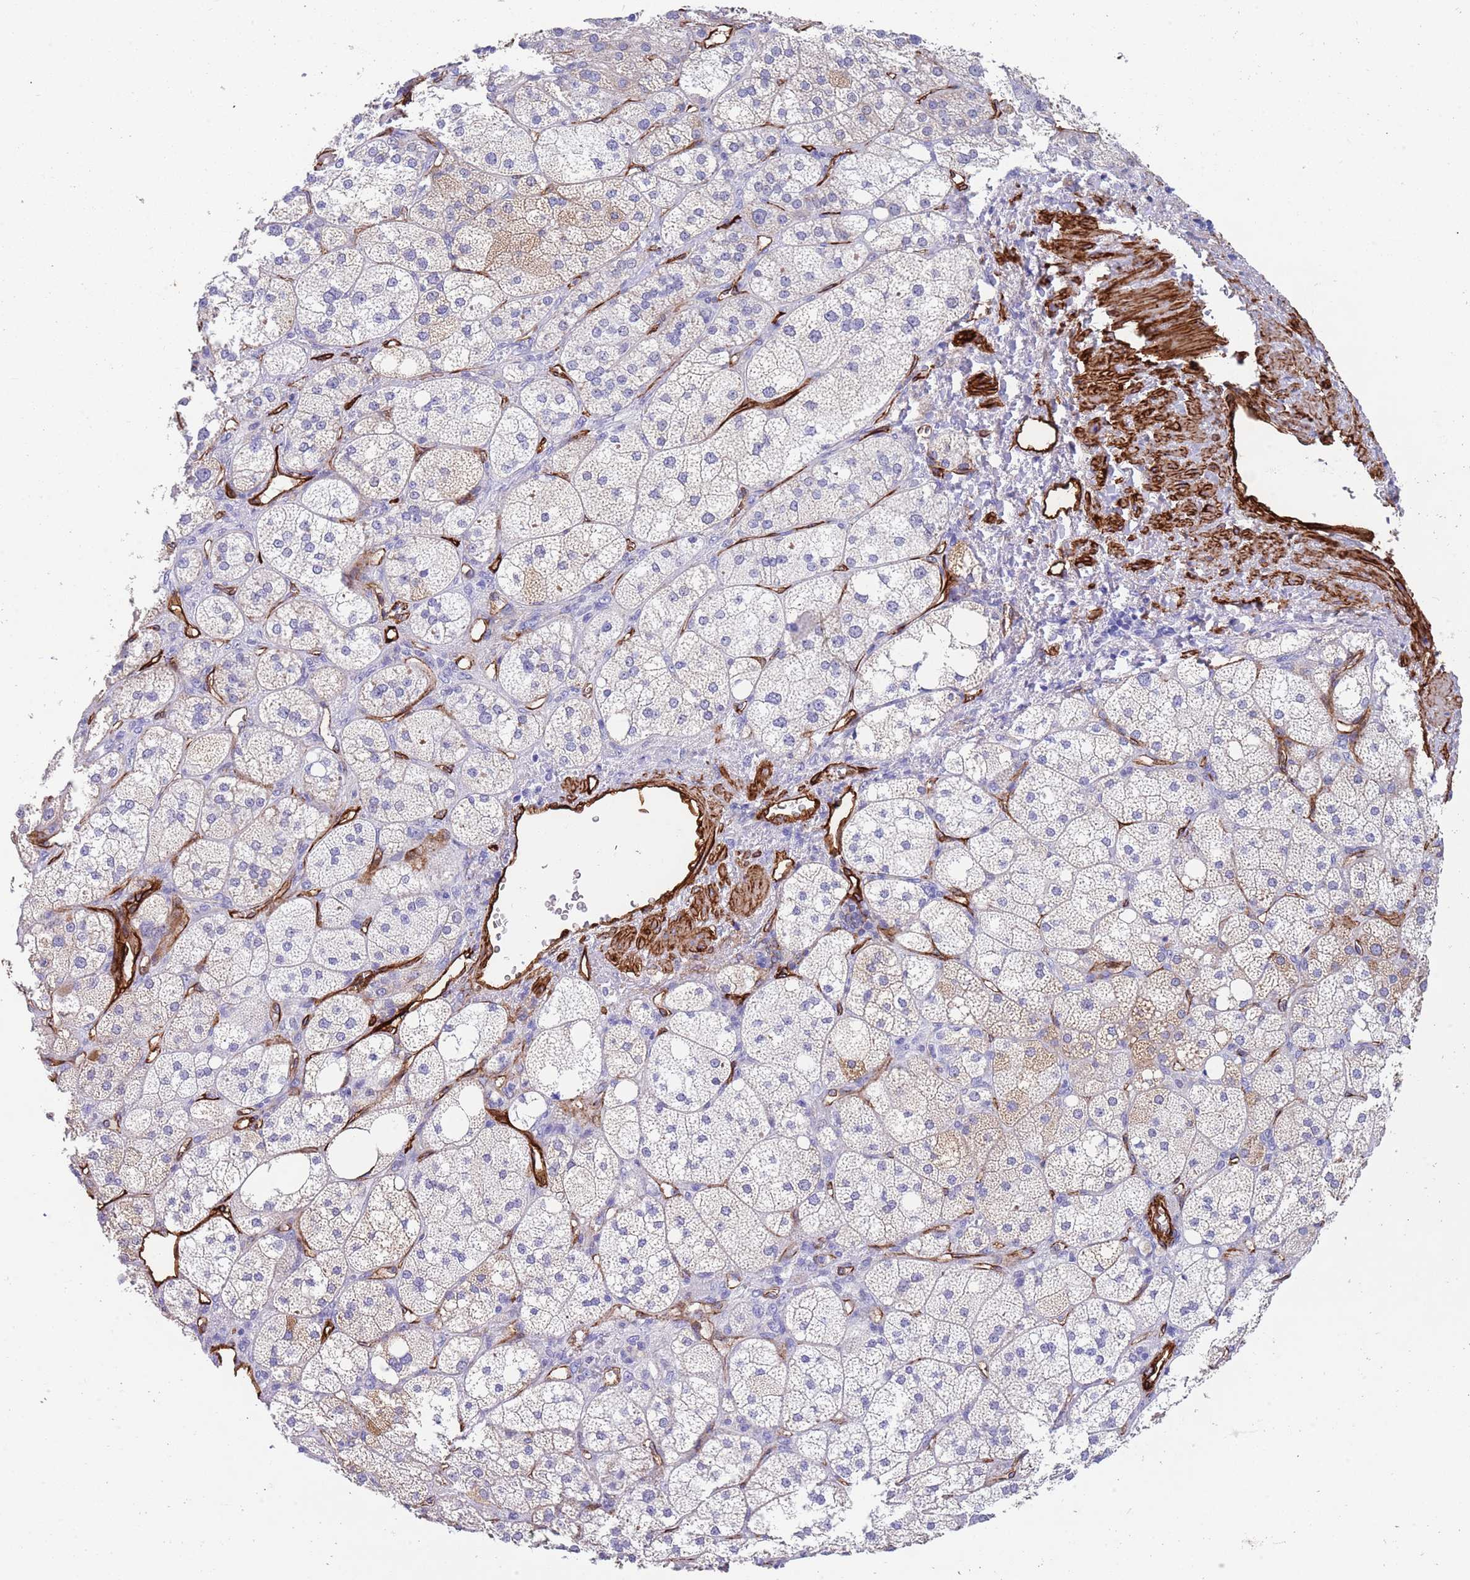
{"staining": {"intensity": "moderate", "quantity": "<25%", "location": "cytoplasmic/membranous"}, "tissue": "adrenal gland", "cell_type": "Glandular cells", "image_type": "normal", "snomed": [{"axis": "morphology", "description": "Normal tissue, NOS"}, {"axis": "topography", "description": "Adrenal gland"}], "caption": "High-magnification brightfield microscopy of benign adrenal gland stained with DAB (3,3'-diaminobenzidine) (brown) and counterstained with hematoxylin (blue). glandular cells exhibit moderate cytoplasmic/membranous positivity is appreciated in approximately<25% of cells. The staining is performed using DAB brown chromogen to label protein expression. The nuclei are counter-stained blue using hematoxylin.", "gene": "CAV2", "patient": {"sex": "male", "age": 61}}